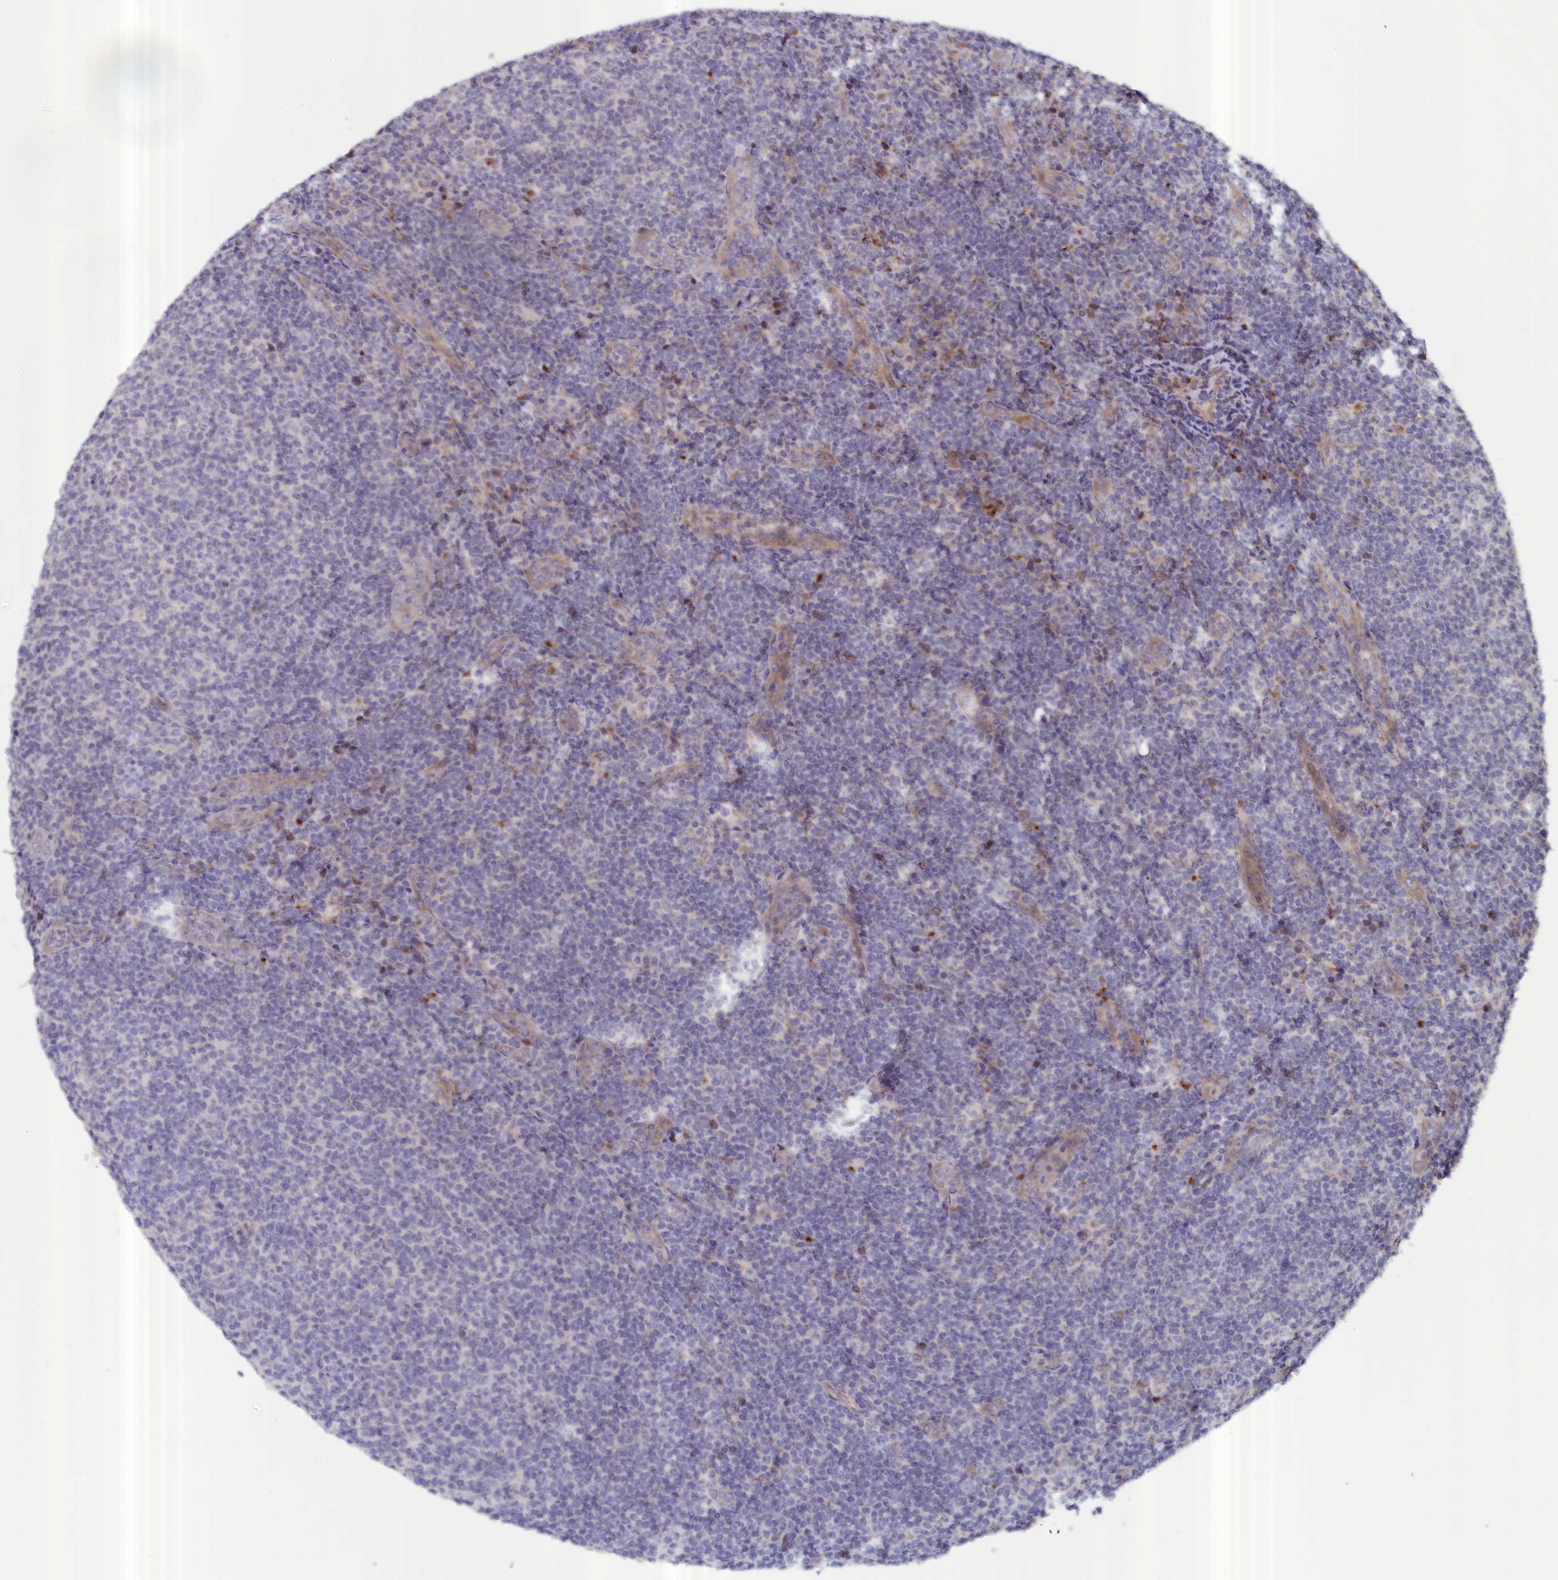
{"staining": {"intensity": "negative", "quantity": "none", "location": "none"}, "tissue": "lymphoma", "cell_type": "Tumor cells", "image_type": "cancer", "snomed": [{"axis": "morphology", "description": "Malignant lymphoma, non-Hodgkin's type, Low grade"}, {"axis": "topography", "description": "Lymph node"}], "caption": "The immunohistochemistry (IHC) image has no significant expression in tumor cells of low-grade malignant lymphoma, non-Hodgkin's type tissue.", "gene": "IGFALS", "patient": {"sex": "male", "age": 66}}